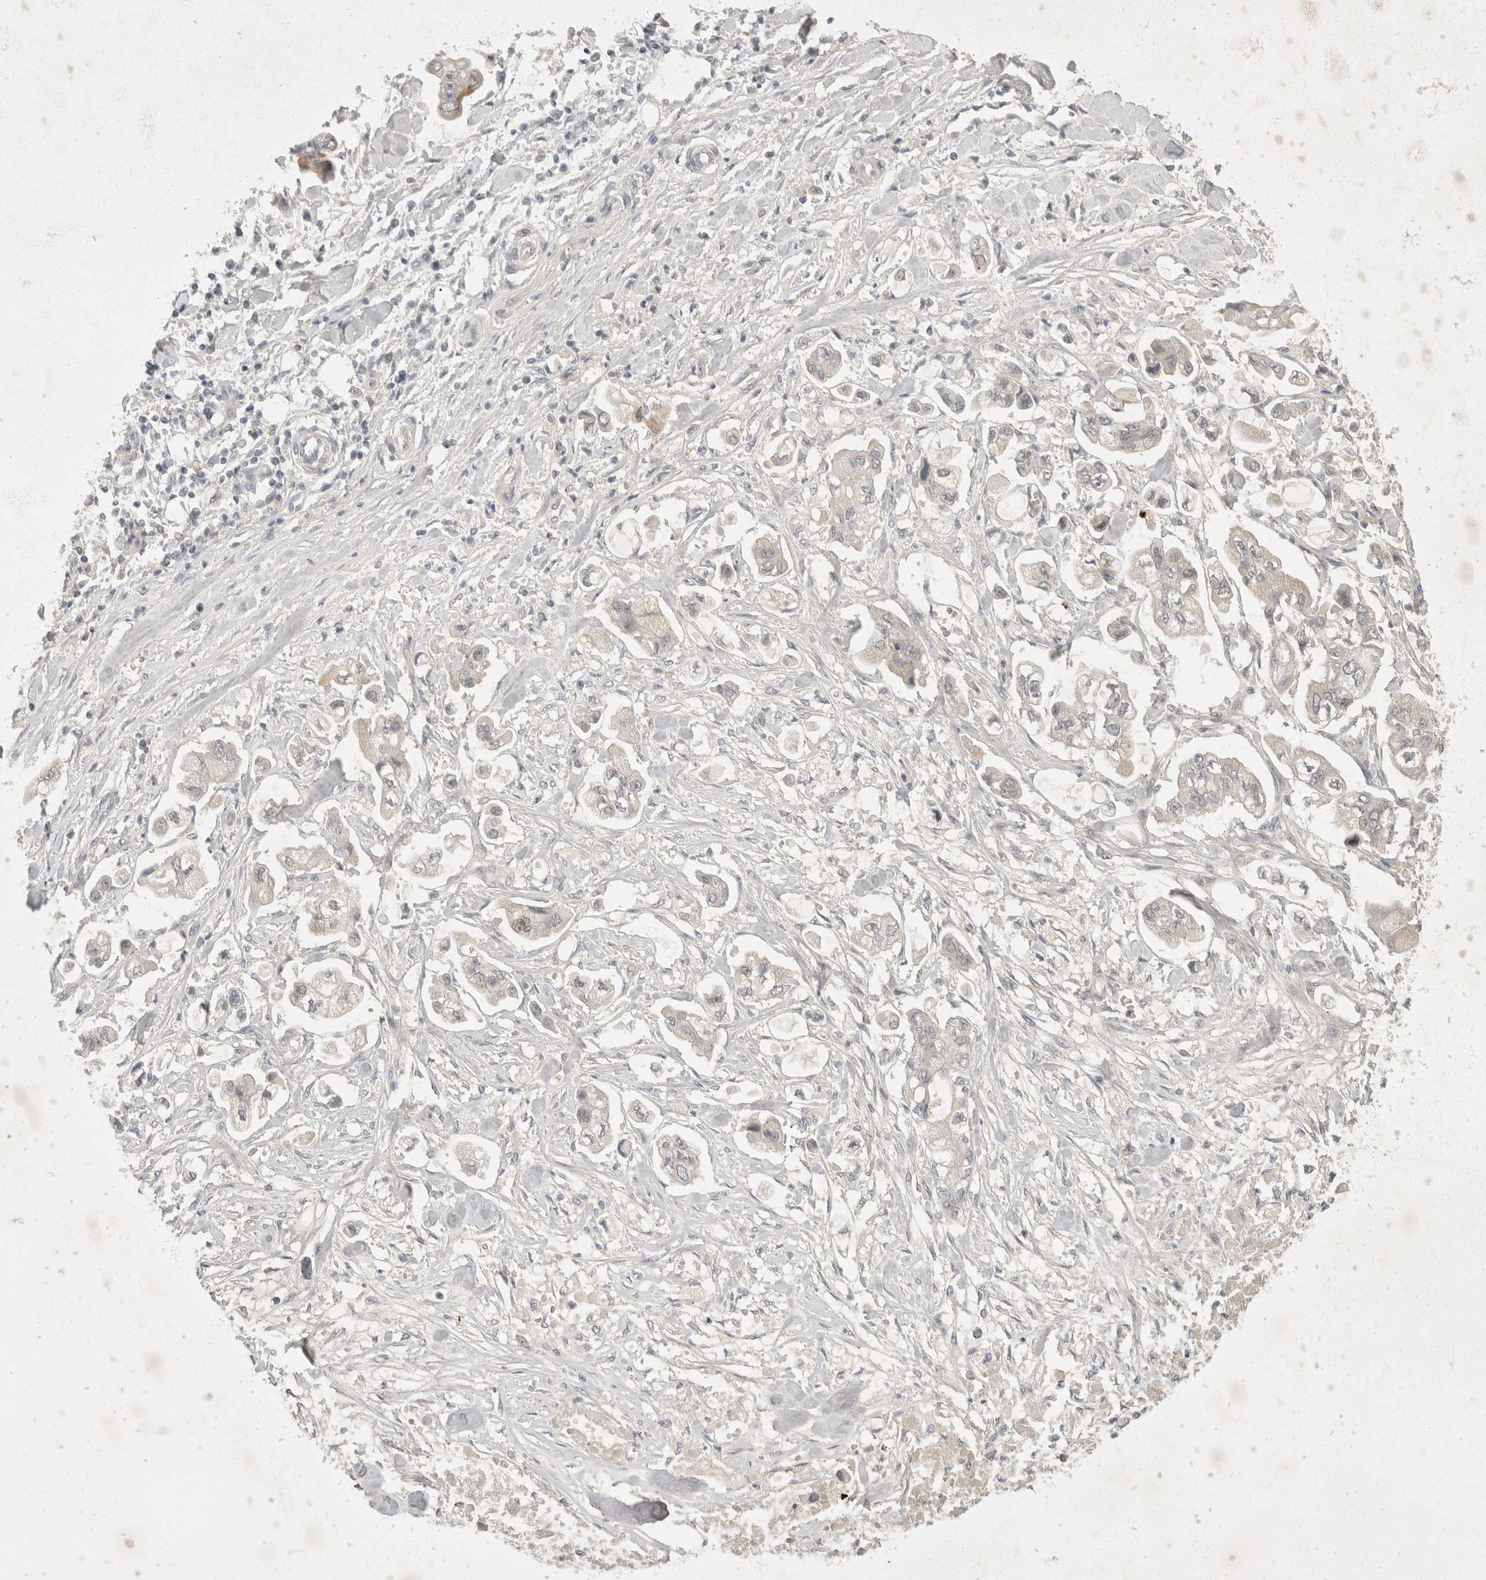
{"staining": {"intensity": "negative", "quantity": "none", "location": "none"}, "tissue": "stomach cancer", "cell_type": "Tumor cells", "image_type": "cancer", "snomed": [{"axis": "morphology", "description": "Normal tissue, NOS"}, {"axis": "morphology", "description": "Adenocarcinoma, NOS"}, {"axis": "topography", "description": "Stomach"}], "caption": "Tumor cells are negative for protein expression in human adenocarcinoma (stomach). Nuclei are stained in blue.", "gene": "TOM1L2", "patient": {"sex": "male", "age": 62}}